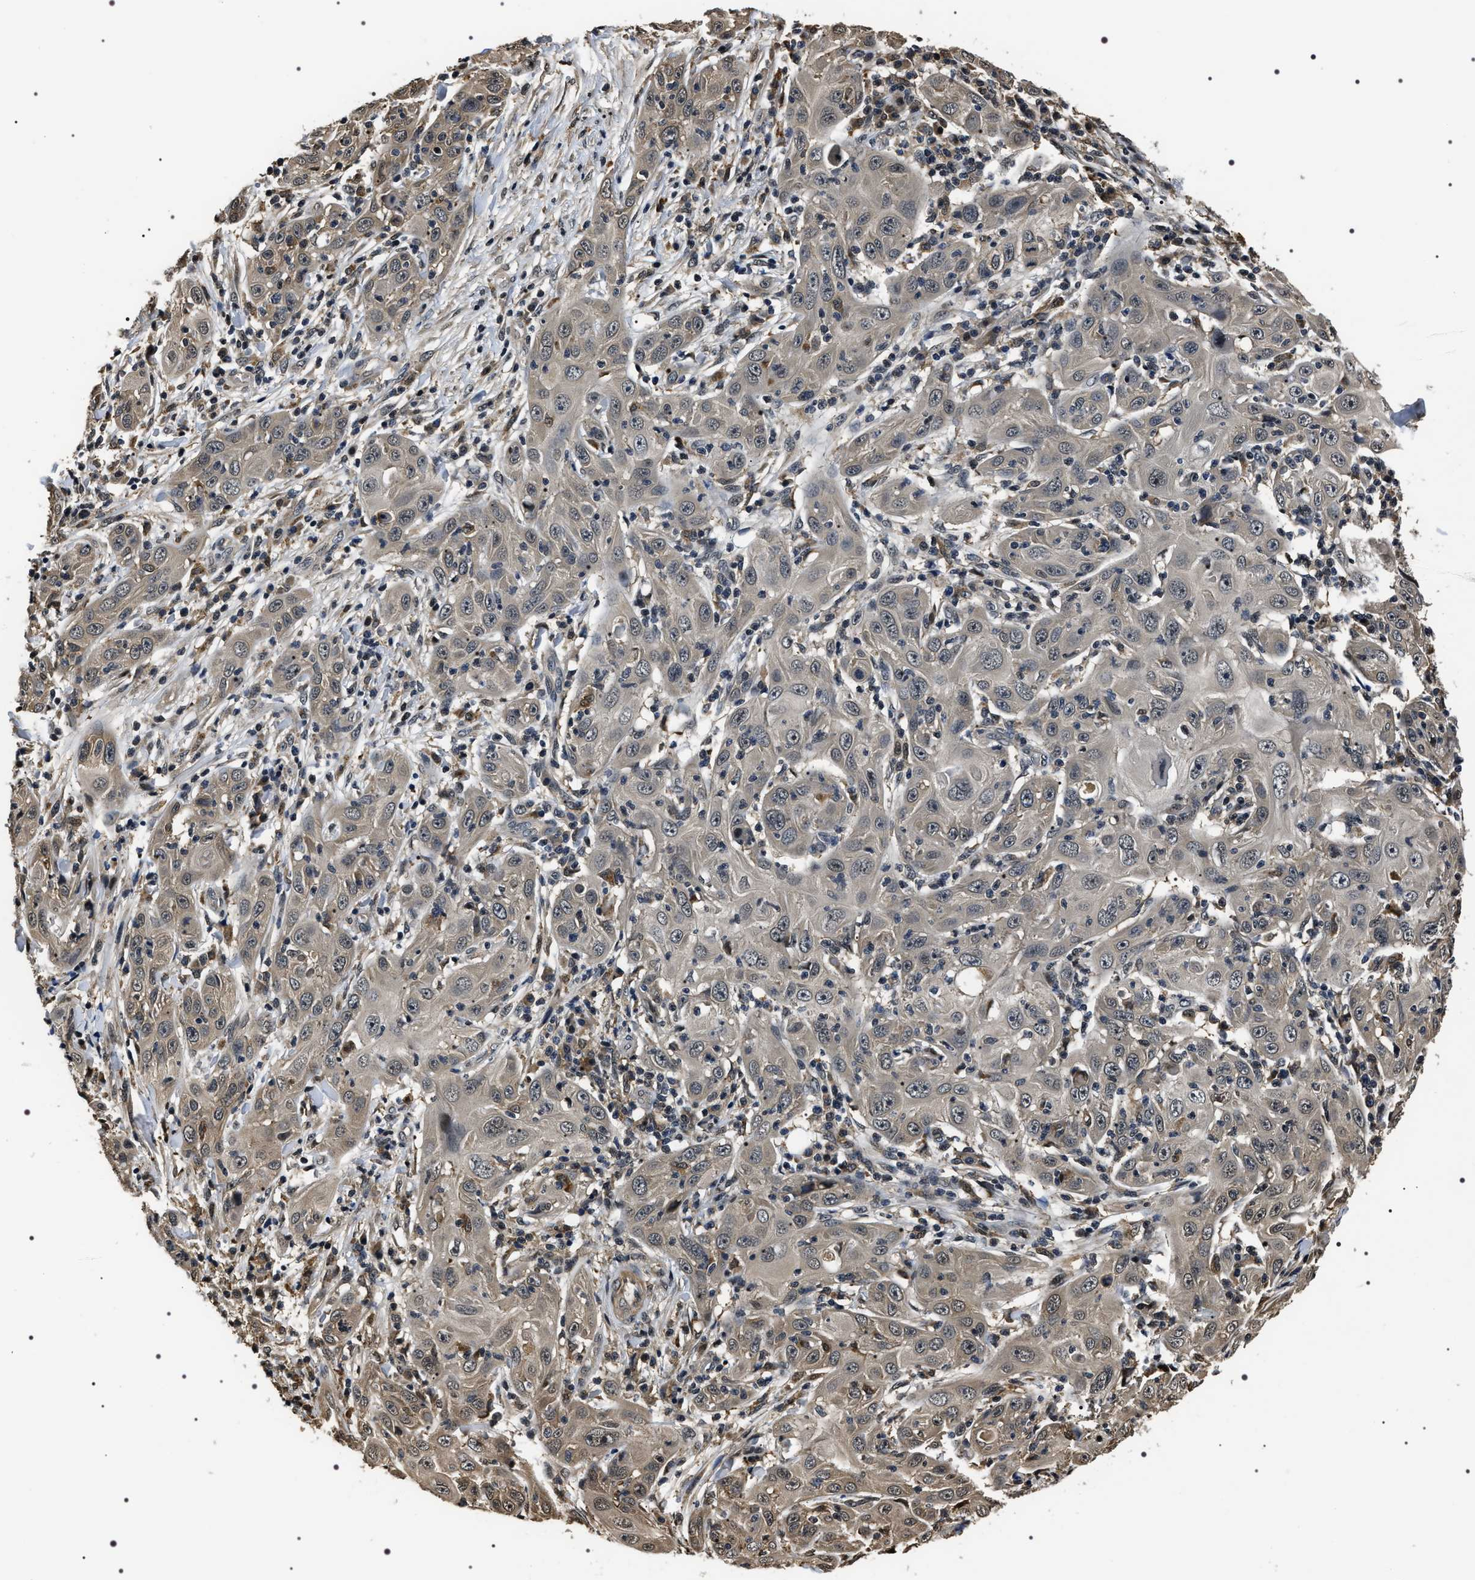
{"staining": {"intensity": "weak", "quantity": "<25%", "location": "cytoplasmic/membranous"}, "tissue": "skin cancer", "cell_type": "Tumor cells", "image_type": "cancer", "snomed": [{"axis": "morphology", "description": "Squamous cell carcinoma, NOS"}, {"axis": "topography", "description": "Skin"}], "caption": "DAB (3,3'-diaminobenzidine) immunohistochemical staining of skin squamous cell carcinoma displays no significant expression in tumor cells. (DAB IHC visualized using brightfield microscopy, high magnification).", "gene": "ARHGAP22", "patient": {"sex": "female", "age": 88}}